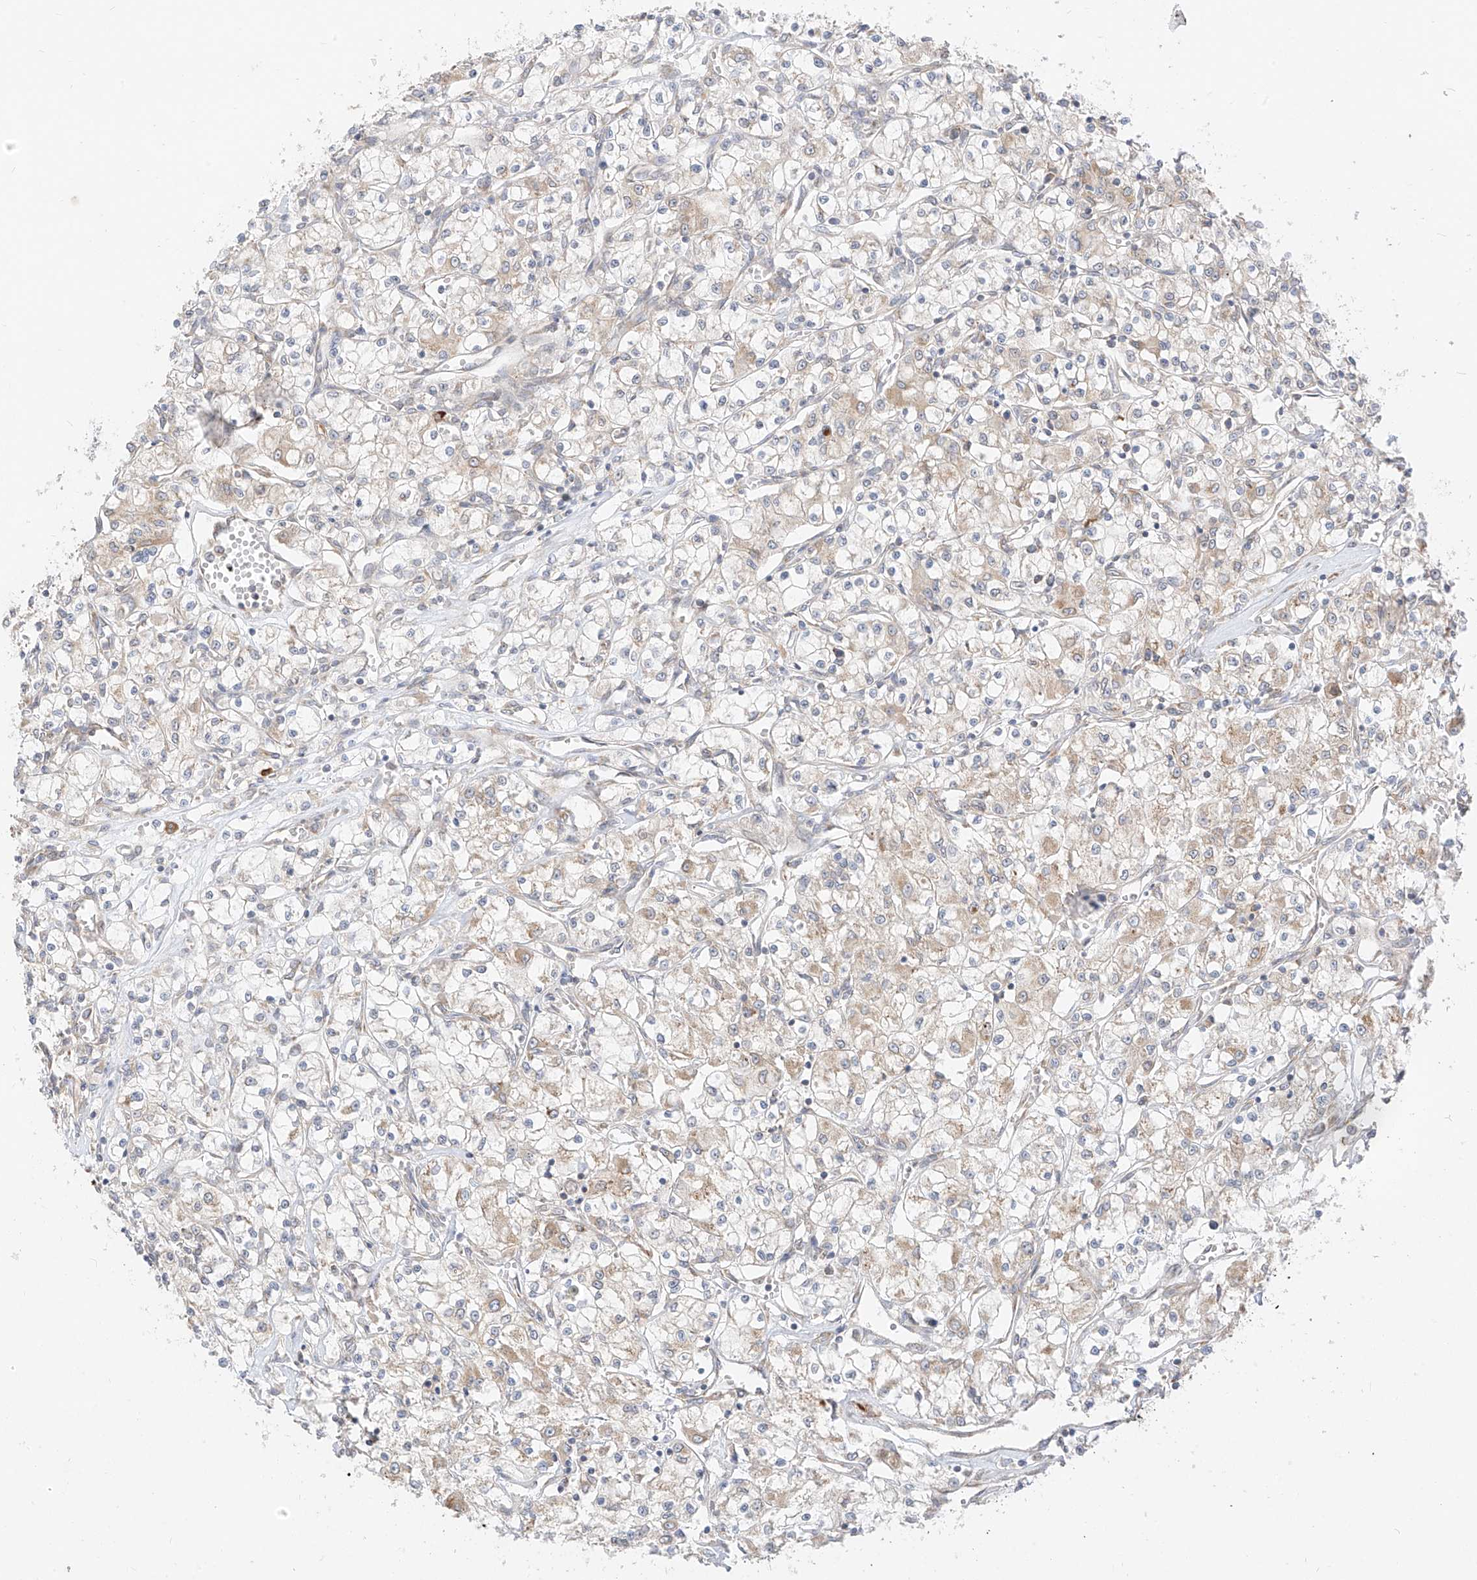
{"staining": {"intensity": "moderate", "quantity": "<25%", "location": "cytoplasmic/membranous"}, "tissue": "renal cancer", "cell_type": "Tumor cells", "image_type": "cancer", "snomed": [{"axis": "morphology", "description": "Adenocarcinoma, NOS"}, {"axis": "topography", "description": "Kidney"}], "caption": "A brown stain highlights moderate cytoplasmic/membranous positivity of a protein in renal adenocarcinoma tumor cells.", "gene": "STT3A", "patient": {"sex": "female", "age": 59}}